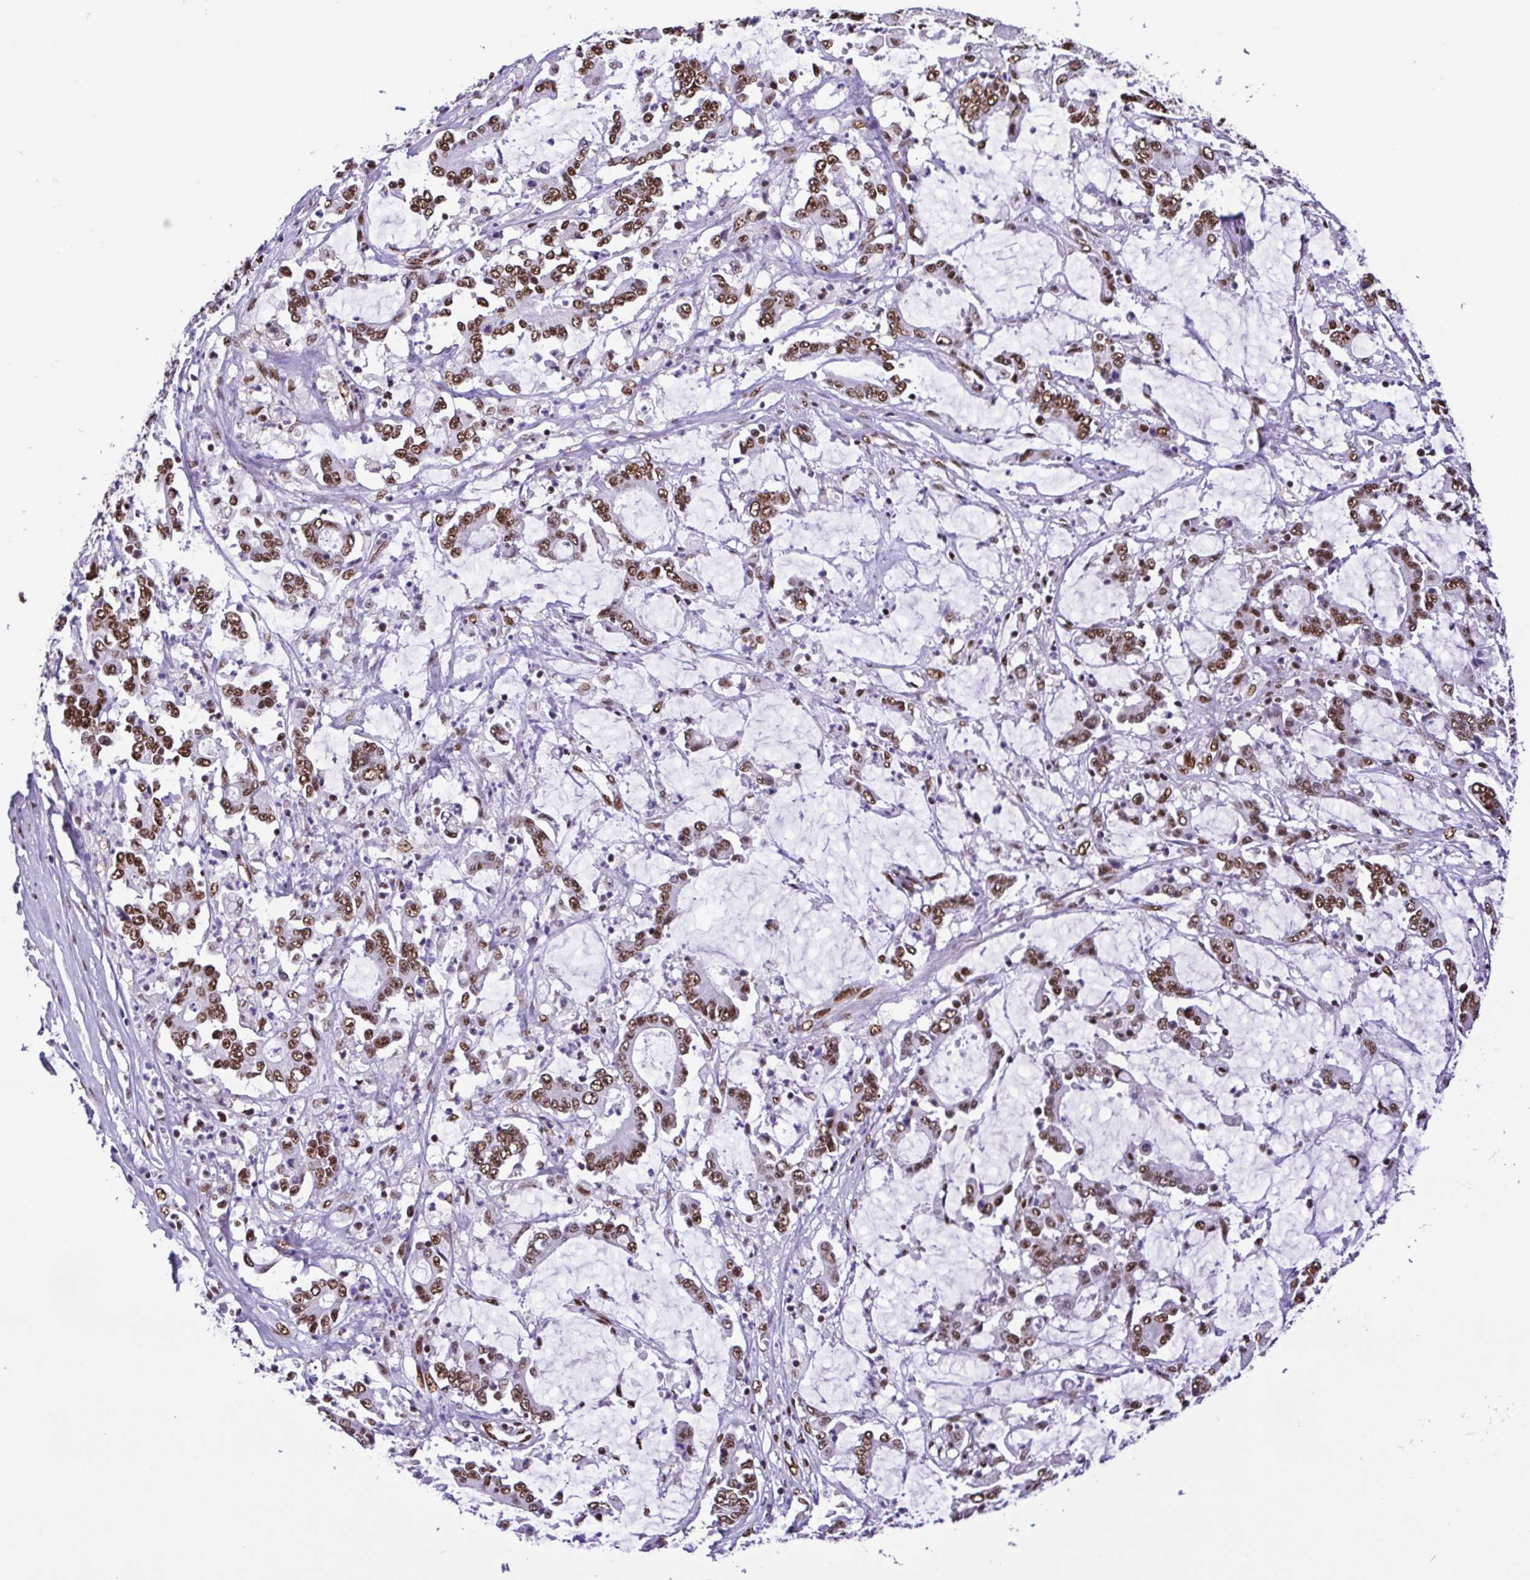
{"staining": {"intensity": "moderate", "quantity": ">75%", "location": "nuclear"}, "tissue": "stomach cancer", "cell_type": "Tumor cells", "image_type": "cancer", "snomed": [{"axis": "morphology", "description": "Adenocarcinoma, NOS"}, {"axis": "topography", "description": "Stomach, upper"}], "caption": "Immunohistochemical staining of adenocarcinoma (stomach) reveals medium levels of moderate nuclear expression in about >75% of tumor cells.", "gene": "TRIM28", "patient": {"sex": "male", "age": 68}}